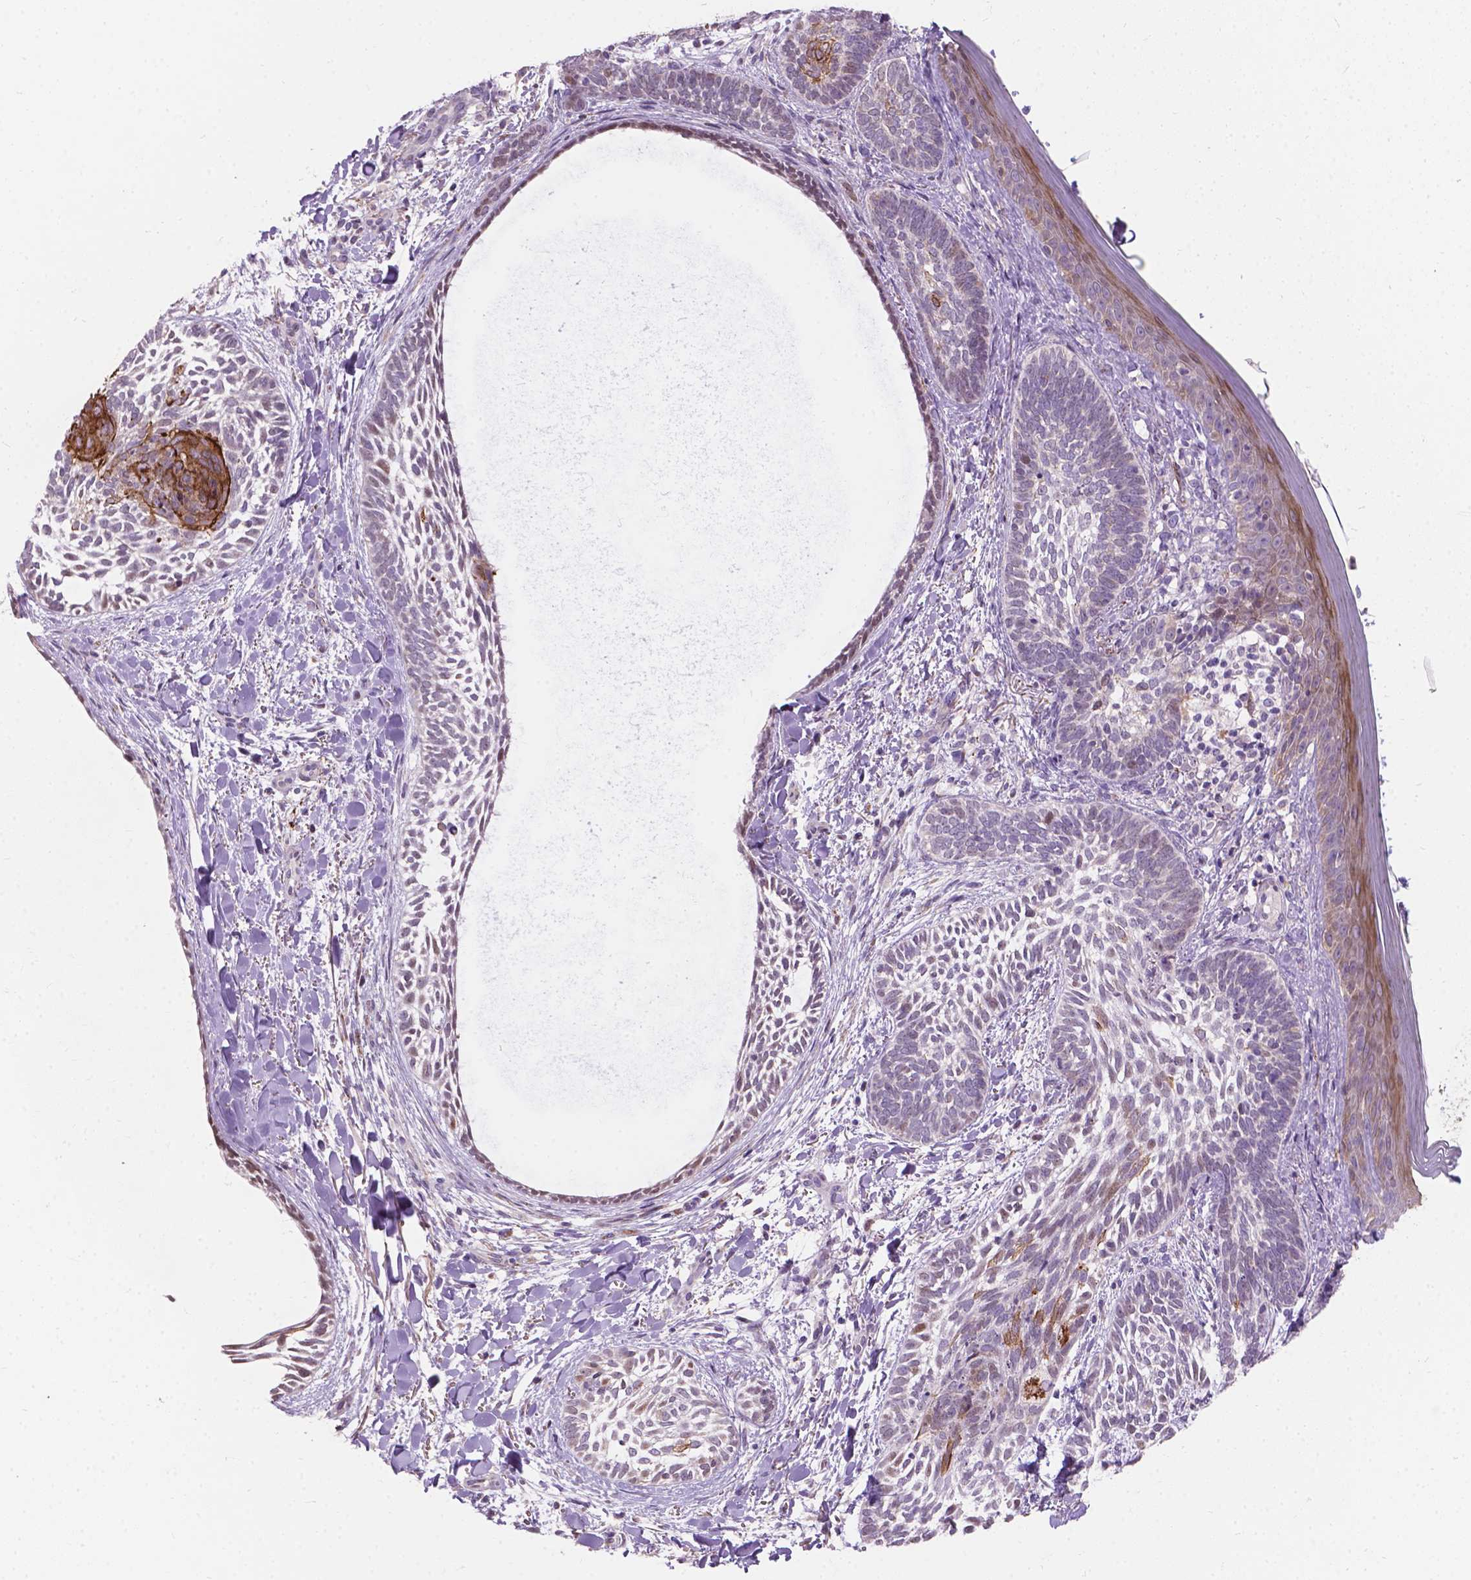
{"staining": {"intensity": "moderate", "quantity": "<25%", "location": "cytoplasmic/membranous"}, "tissue": "skin cancer", "cell_type": "Tumor cells", "image_type": "cancer", "snomed": [{"axis": "morphology", "description": "Normal tissue, NOS"}, {"axis": "morphology", "description": "Basal cell carcinoma"}, {"axis": "topography", "description": "Skin"}], "caption": "This photomicrograph shows skin basal cell carcinoma stained with immunohistochemistry (IHC) to label a protein in brown. The cytoplasmic/membranous of tumor cells show moderate positivity for the protein. Nuclei are counter-stained blue.", "gene": "MYH14", "patient": {"sex": "male", "age": 46}}